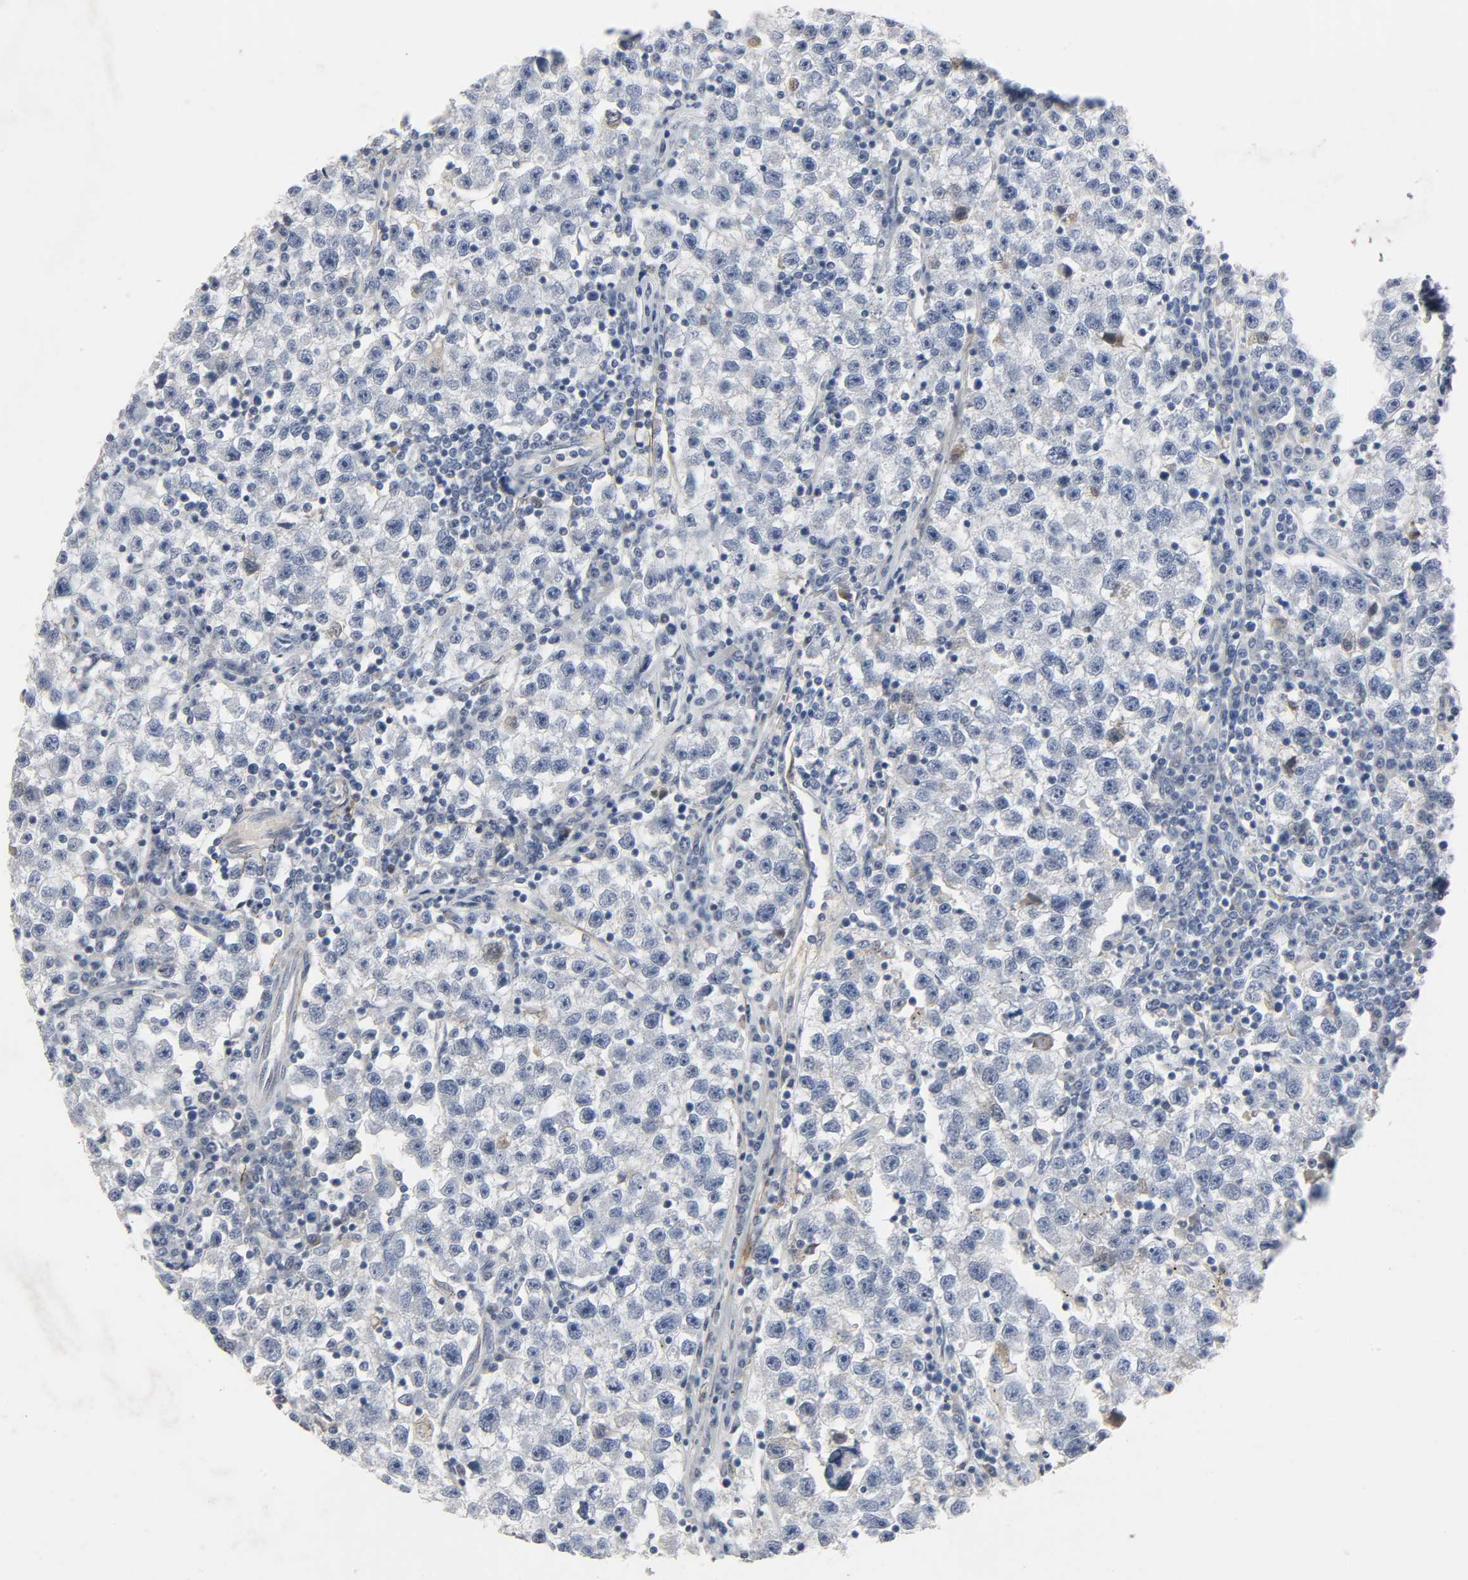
{"staining": {"intensity": "negative", "quantity": "none", "location": "none"}, "tissue": "testis cancer", "cell_type": "Tumor cells", "image_type": "cancer", "snomed": [{"axis": "morphology", "description": "Seminoma, NOS"}, {"axis": "topography", "description": "Testis"}], "caption": "There is no significant positivity in tumor cells of seminoma (testis).", "gene": "FBLN5", "patient": {"sex": "male", "age": 22}}